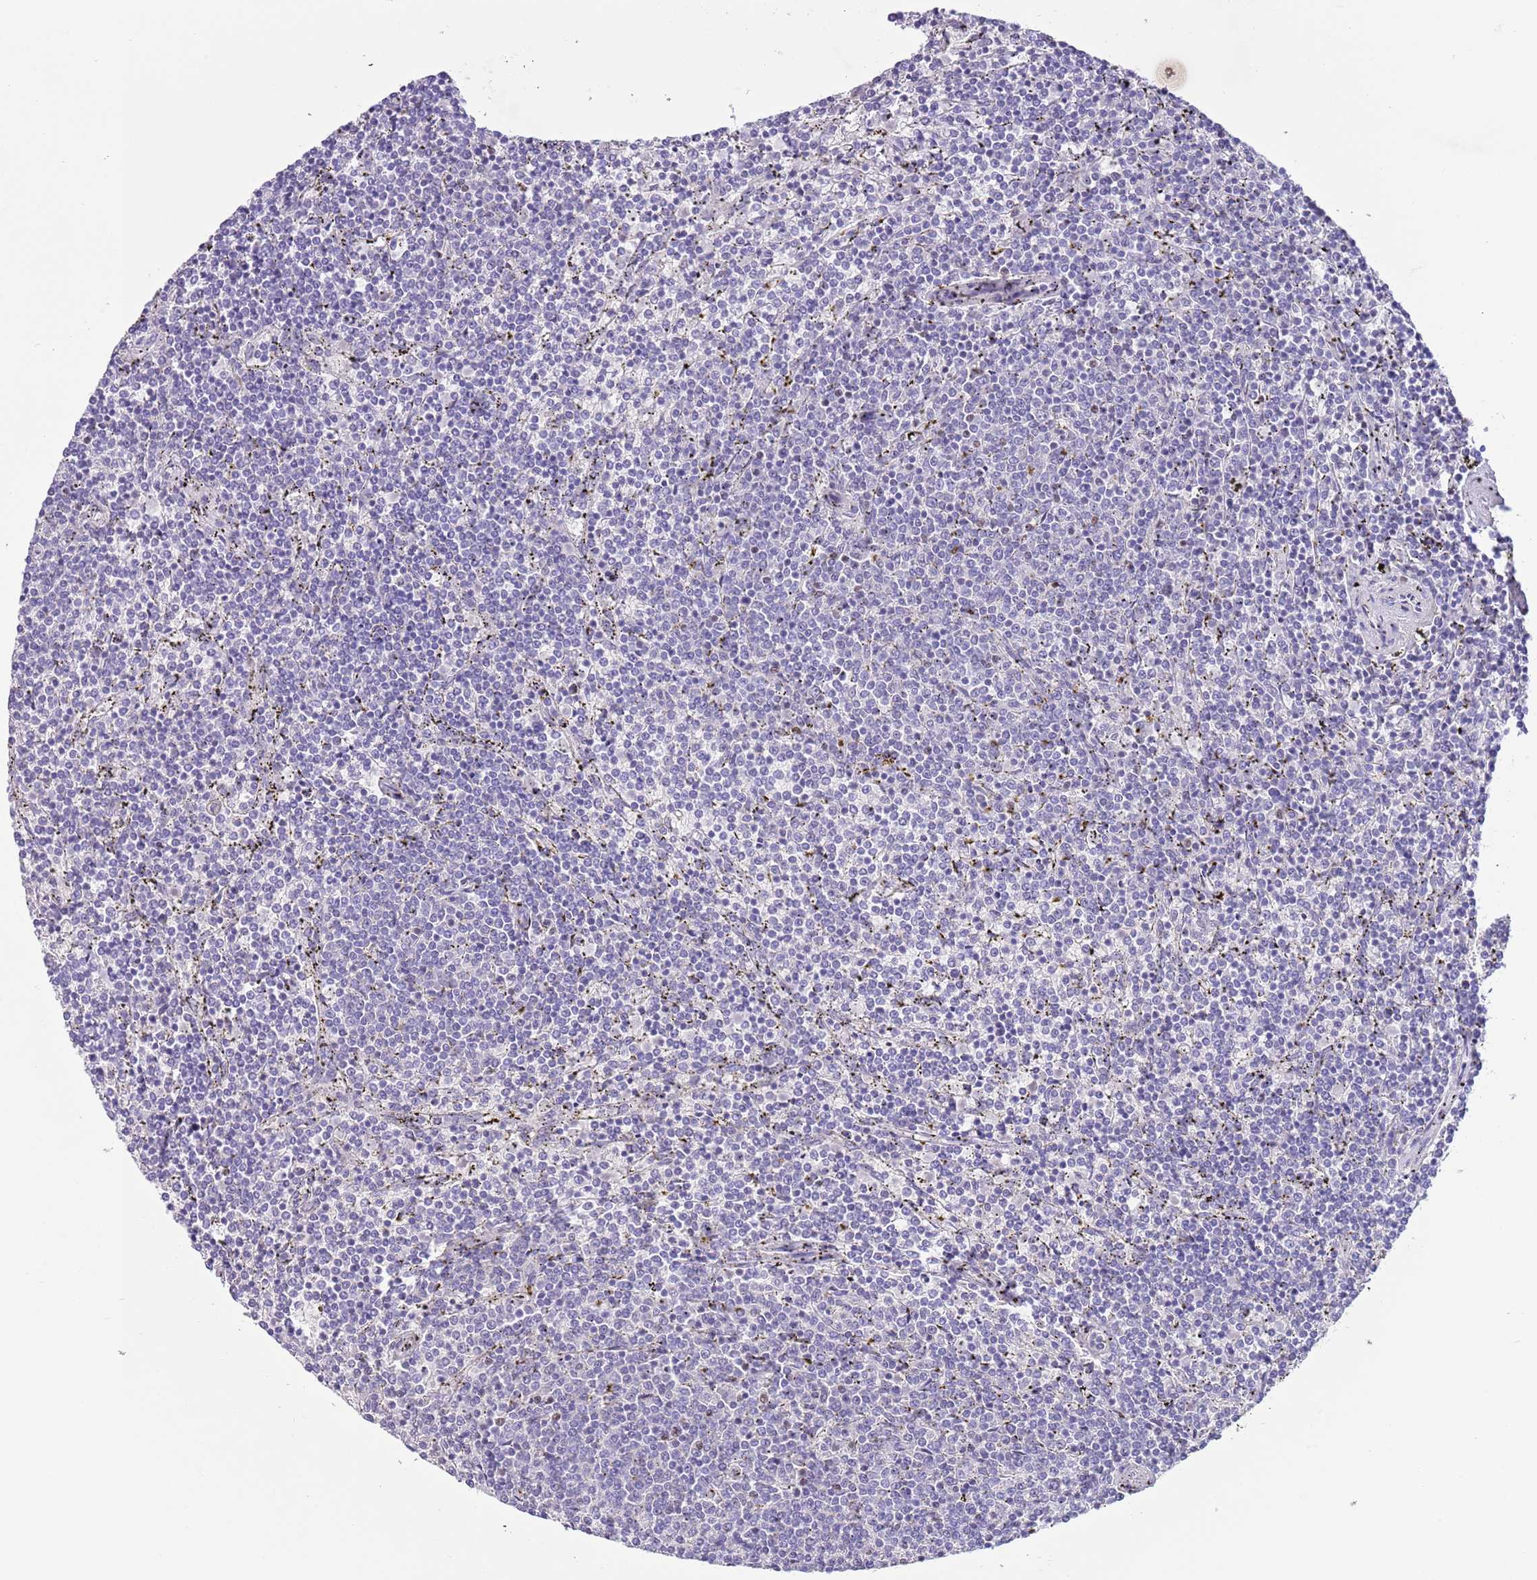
{"staining": {"intensity": "negative", "quantity": "none", "location": "none"}, "tissue": "lymphoma", "cell_type": "Tumor cells", "image_type": "cancer", "snomed": [{"axis": "morphology", "description": "Malignant lymphoma, non-Hodgkin's type, Low grade"}, {"axis": "topography", "description": "Spleen"}], "caption": "High power microscopy image of an immunohistochemistry histopathology image of low-grade malignant lymphoma, non-Hodgkin's type, revealing no significant staining in tumor cells.", "gene": "TOX2", "patient": {"sex": "female", "age": 50}}